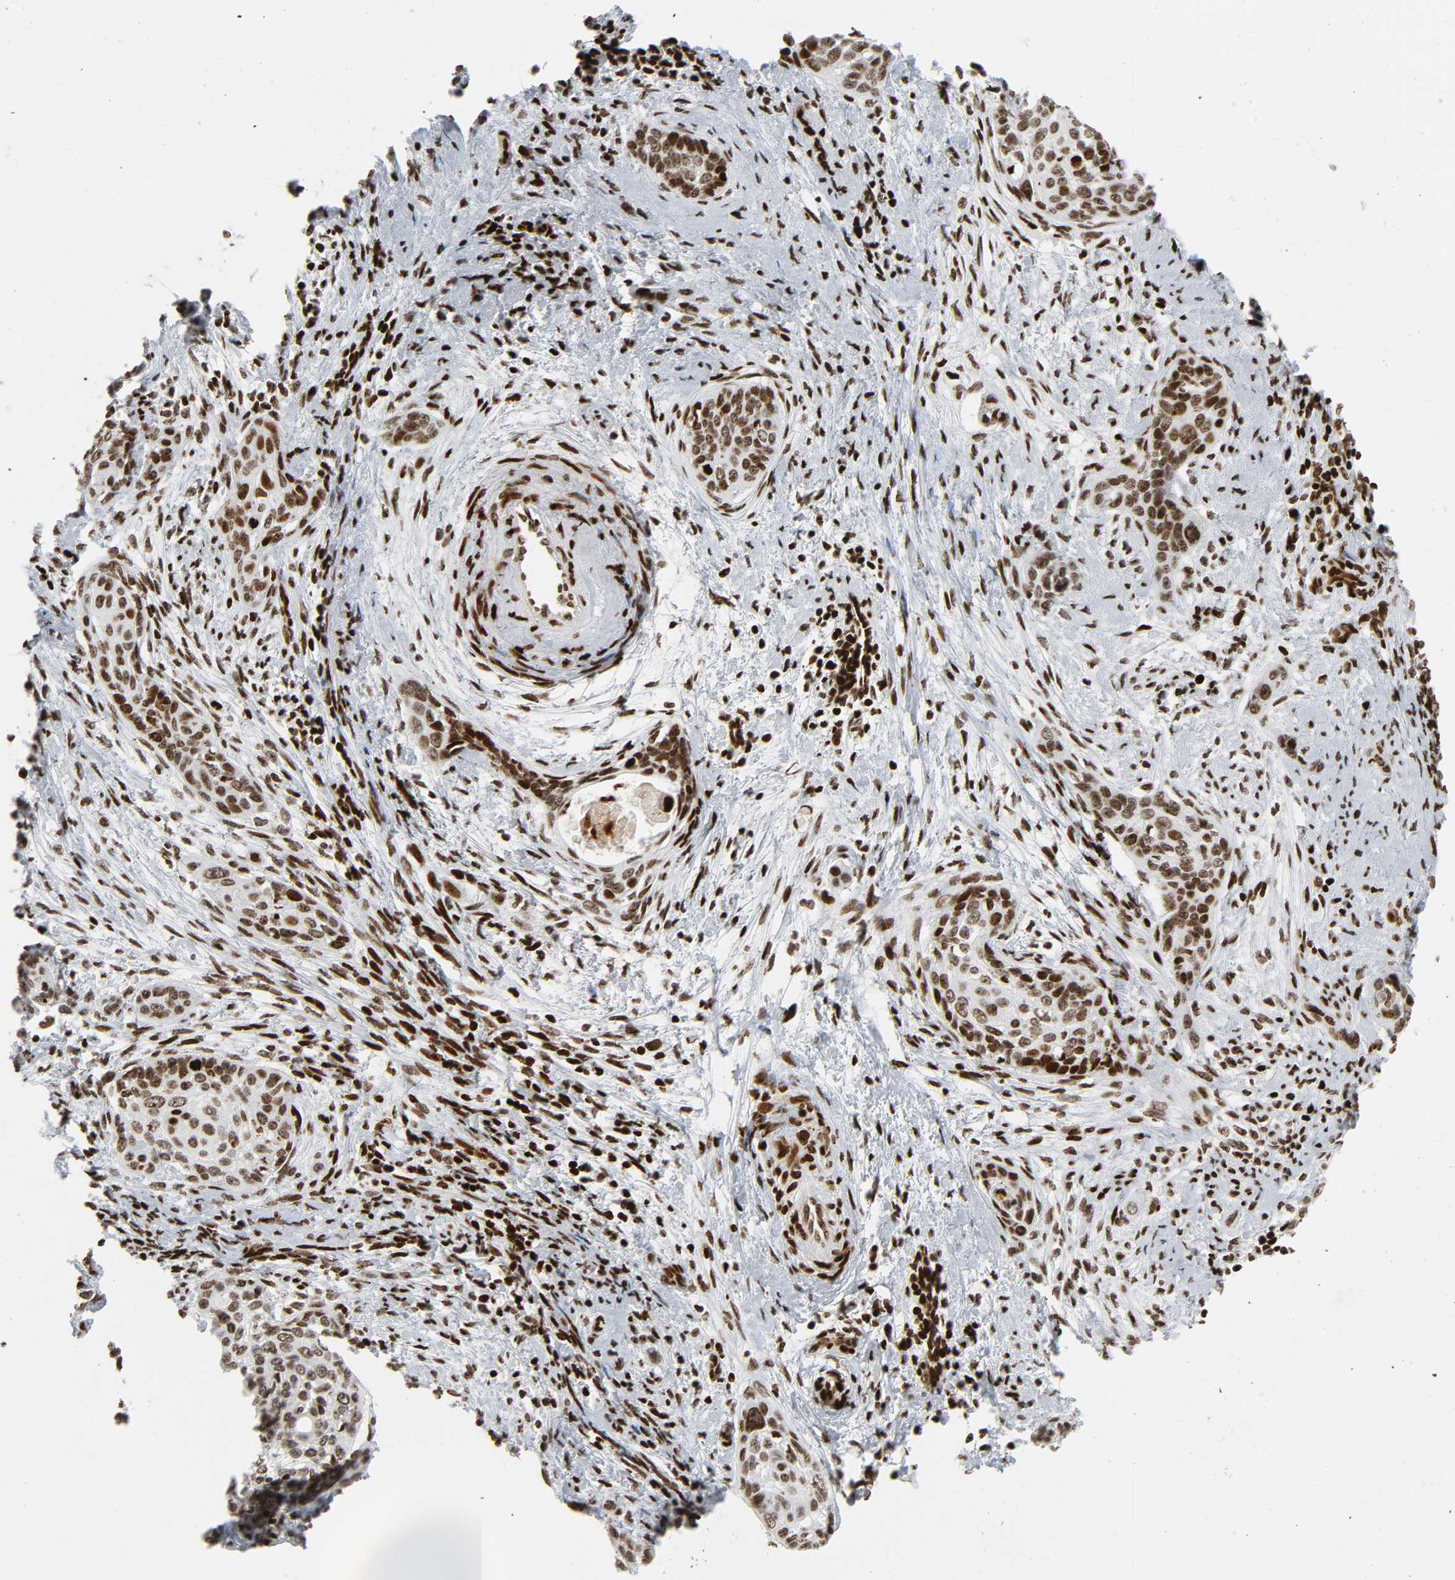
{"staining": {"intensity": "moderate", "quantity": ">75%", "location": "nuclear"}, "tissue": "cervical cancer", "cell_type": "Tumor cells", "image_type": "cancer", "snomed": [{"axis": "morphology", "description": "Squamous cell carcinoma, NOS"}, {"axis": "topography", "description": "Cervix"}], "caption": "There is medium levels of moderate nuclear positivity in tumor cells of cervical cancer, as demonstrated by immunohistochemical staining (brown color).", "gene": "RXRA", "patient": {"sex": "female", "age": 33}}